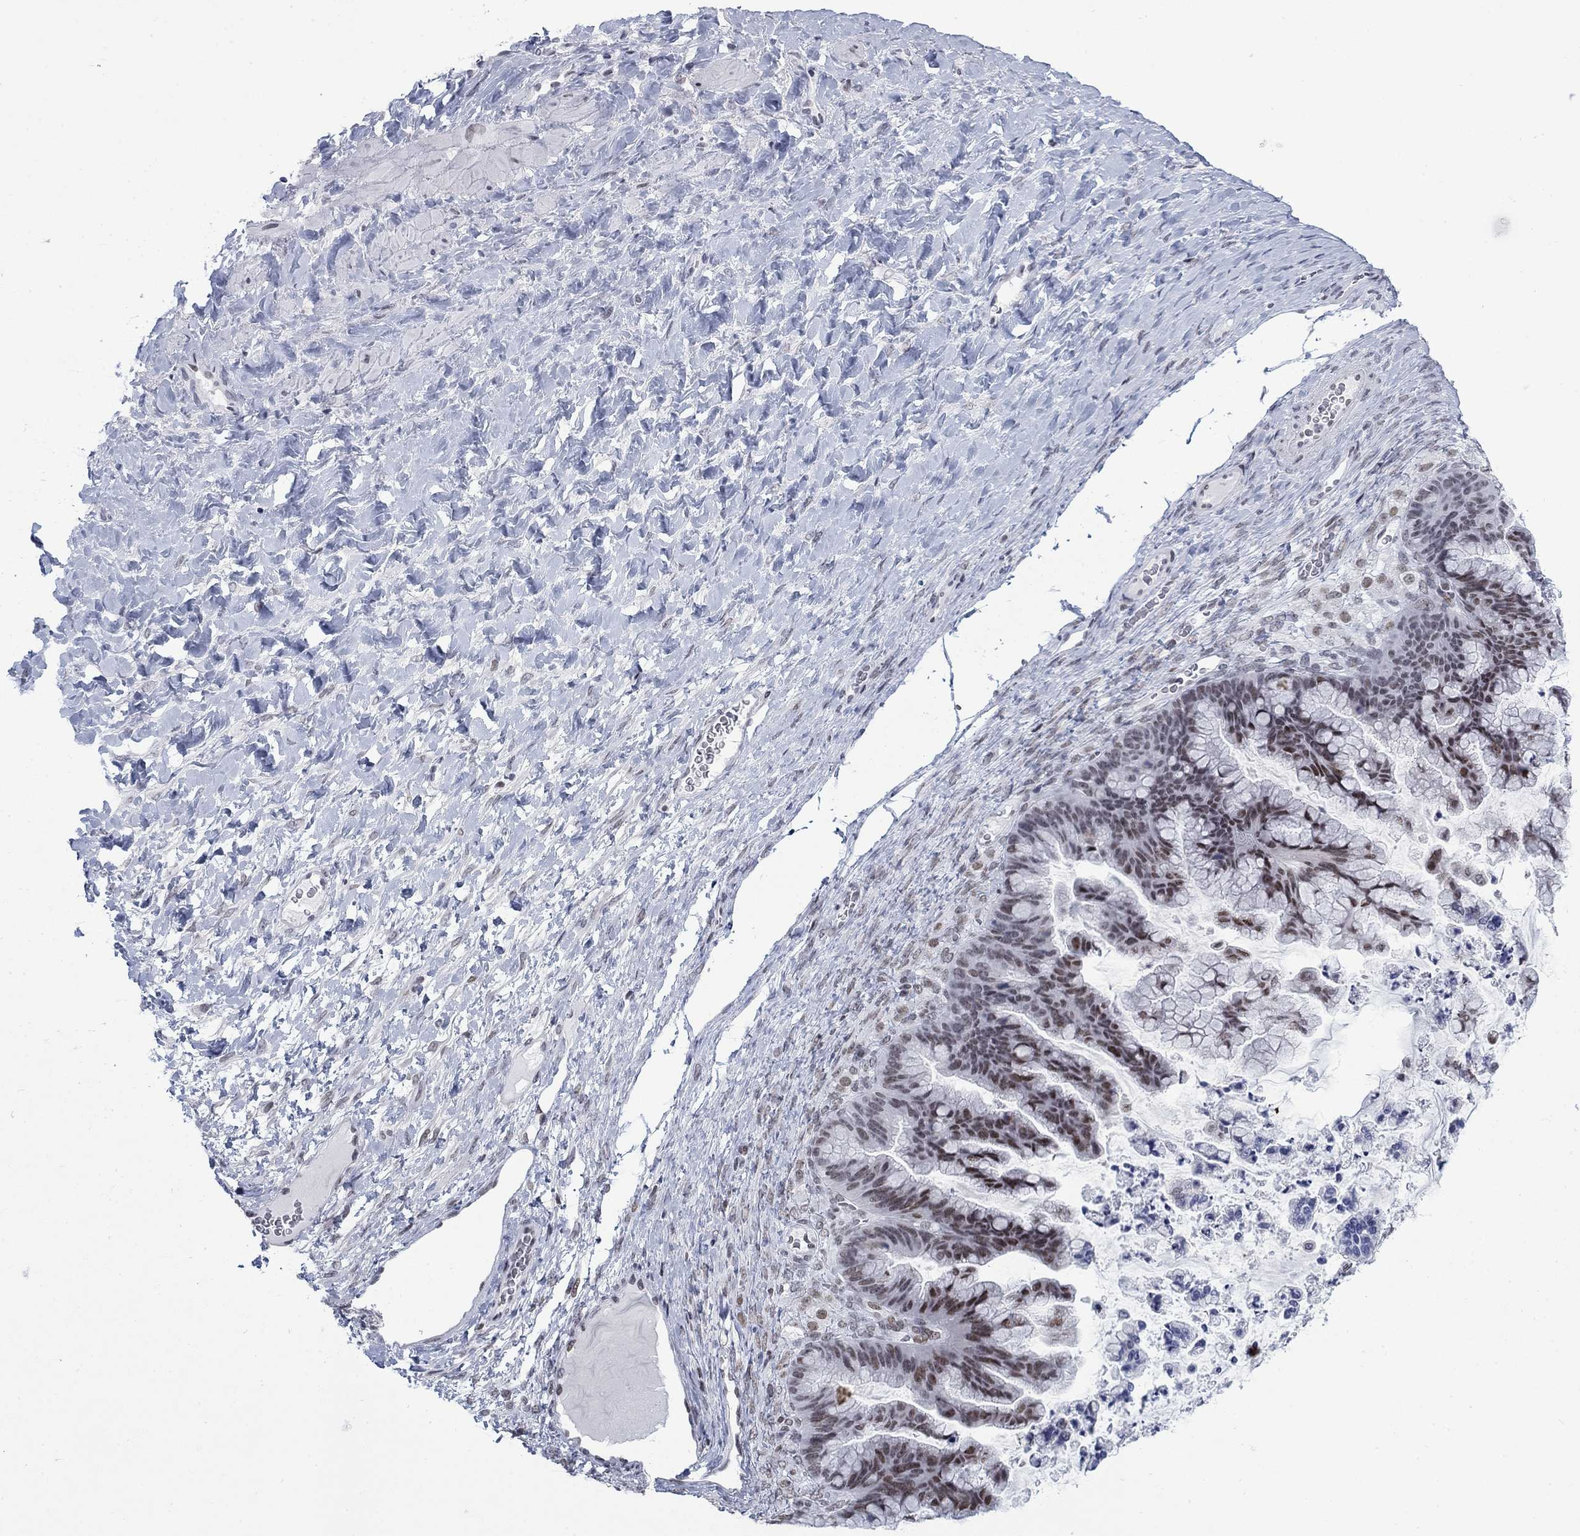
{"staining": {"intensity": "moderate", "quantity": "25%-75%", "location": "nuclear"}, "tissue": "ovarian cancer", "cell_type": "Tumor cells", "image_type": "cancer", "snomed": [{"axis": "morphology", "description": "Cystadenocarcinoma, mucinous, NOS"}, {"axis": "topography", "description": "Ovary"}], "caption": "This histopathology image displays immunohistochemistry staining of ovarian cancer, with medium moderate nuclear positivity in approximately 25%-75% of tumor cells.", "gene": "NPAS3", "patient": {"sex": "female", "age": 67}}